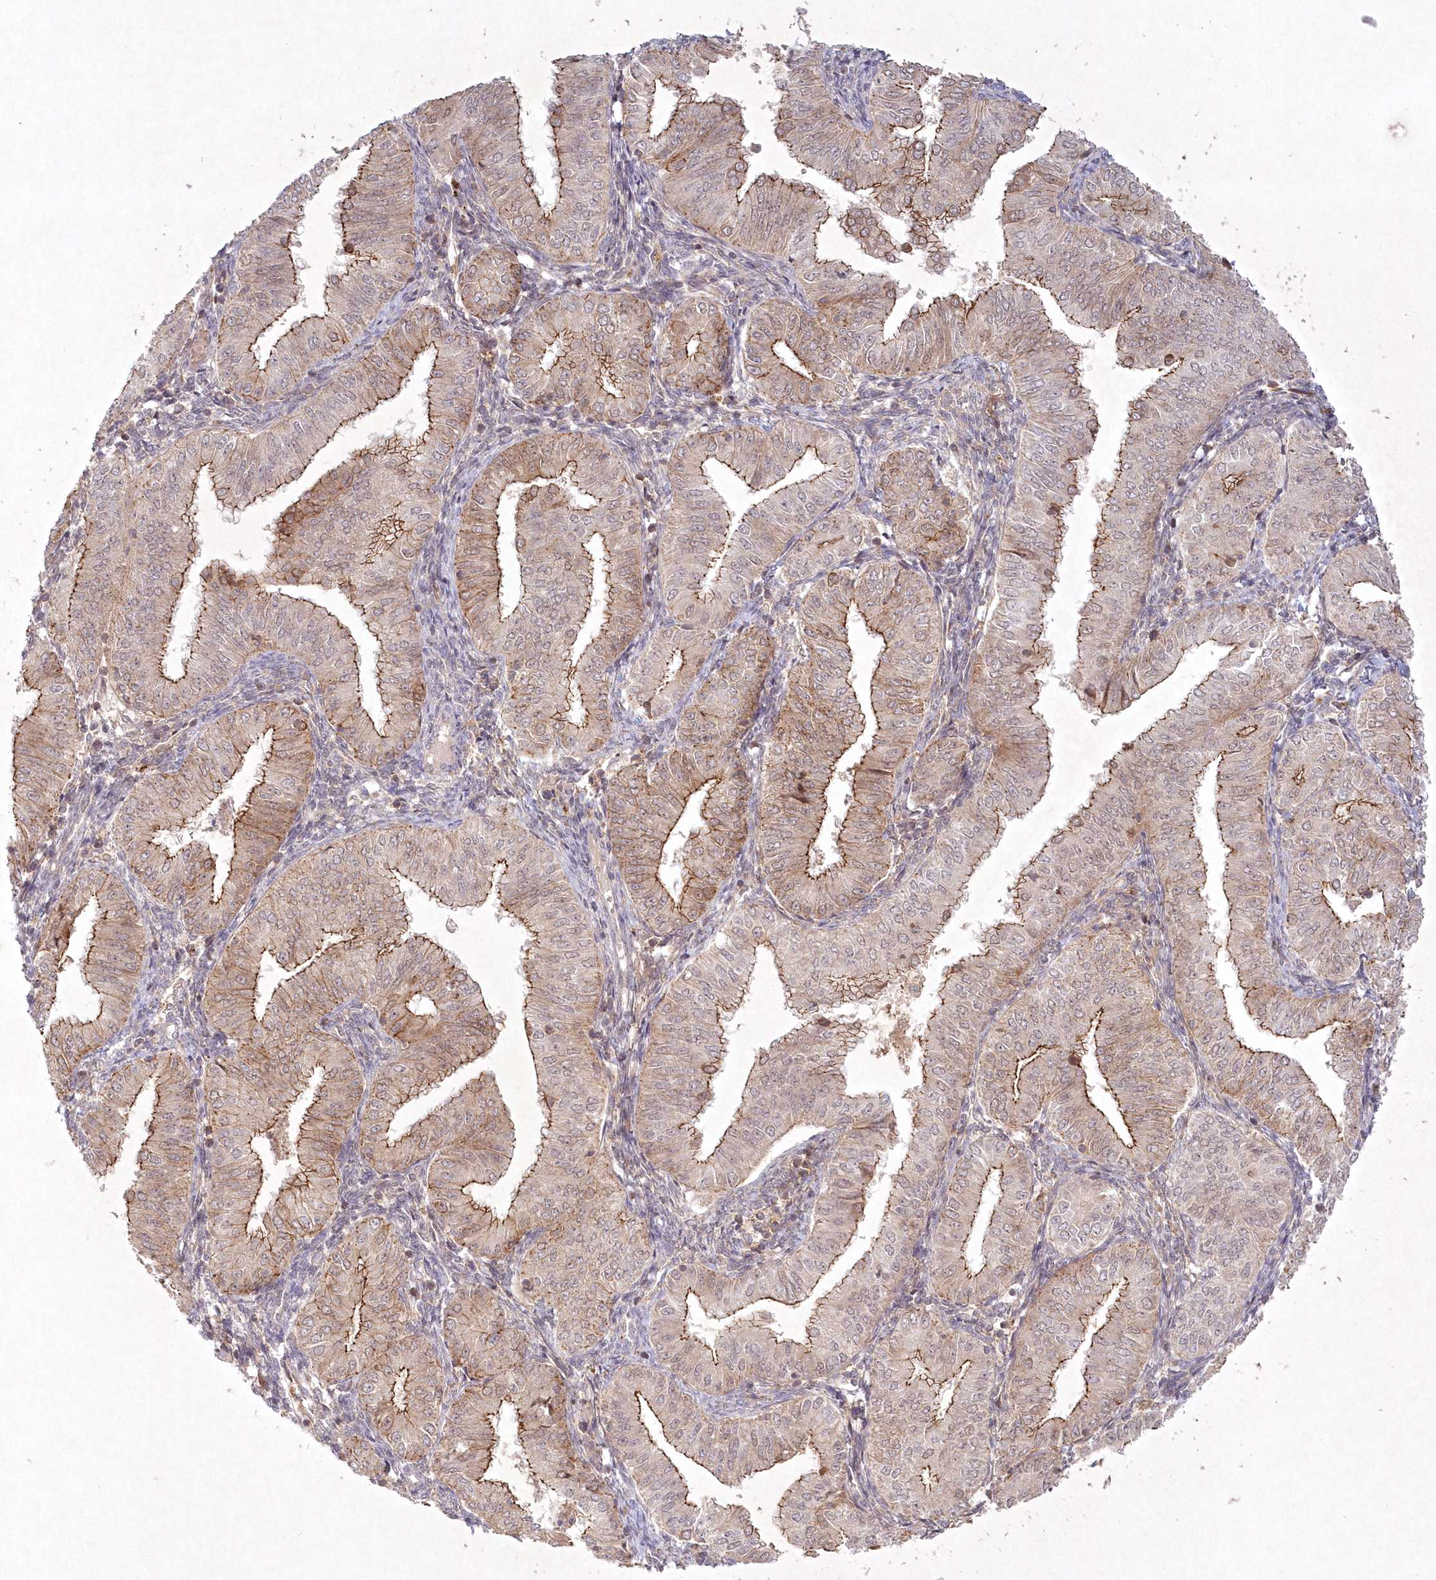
{"staining": {"intensity": "moderate", "quantity": "25%-75%", "location": "cytoplasmic/membranous"}, "tissue": "endometrial cancer", "cell_type": "Tumor cells", "image_type": "cancer", "snomed": [{"axis": "morphology", "description": "Normal tissue, NOS"}, {"axis": "morphology", "description": "Adenocarcinoma, NOS"}, {"axis": "topography", "description": "Endometrium"}], "caption": "Adenocarcinoma (endometrial) stained for a protein demonstrates moderate cytoplasmic/membranous positivity in tumor cells. (DAB (3,3'-diaminobenzidine) IHC with brightfield microscopy, high magnification).", "gene": "TOGARAM2", "patient": {"sex": "female", "age": 53}}